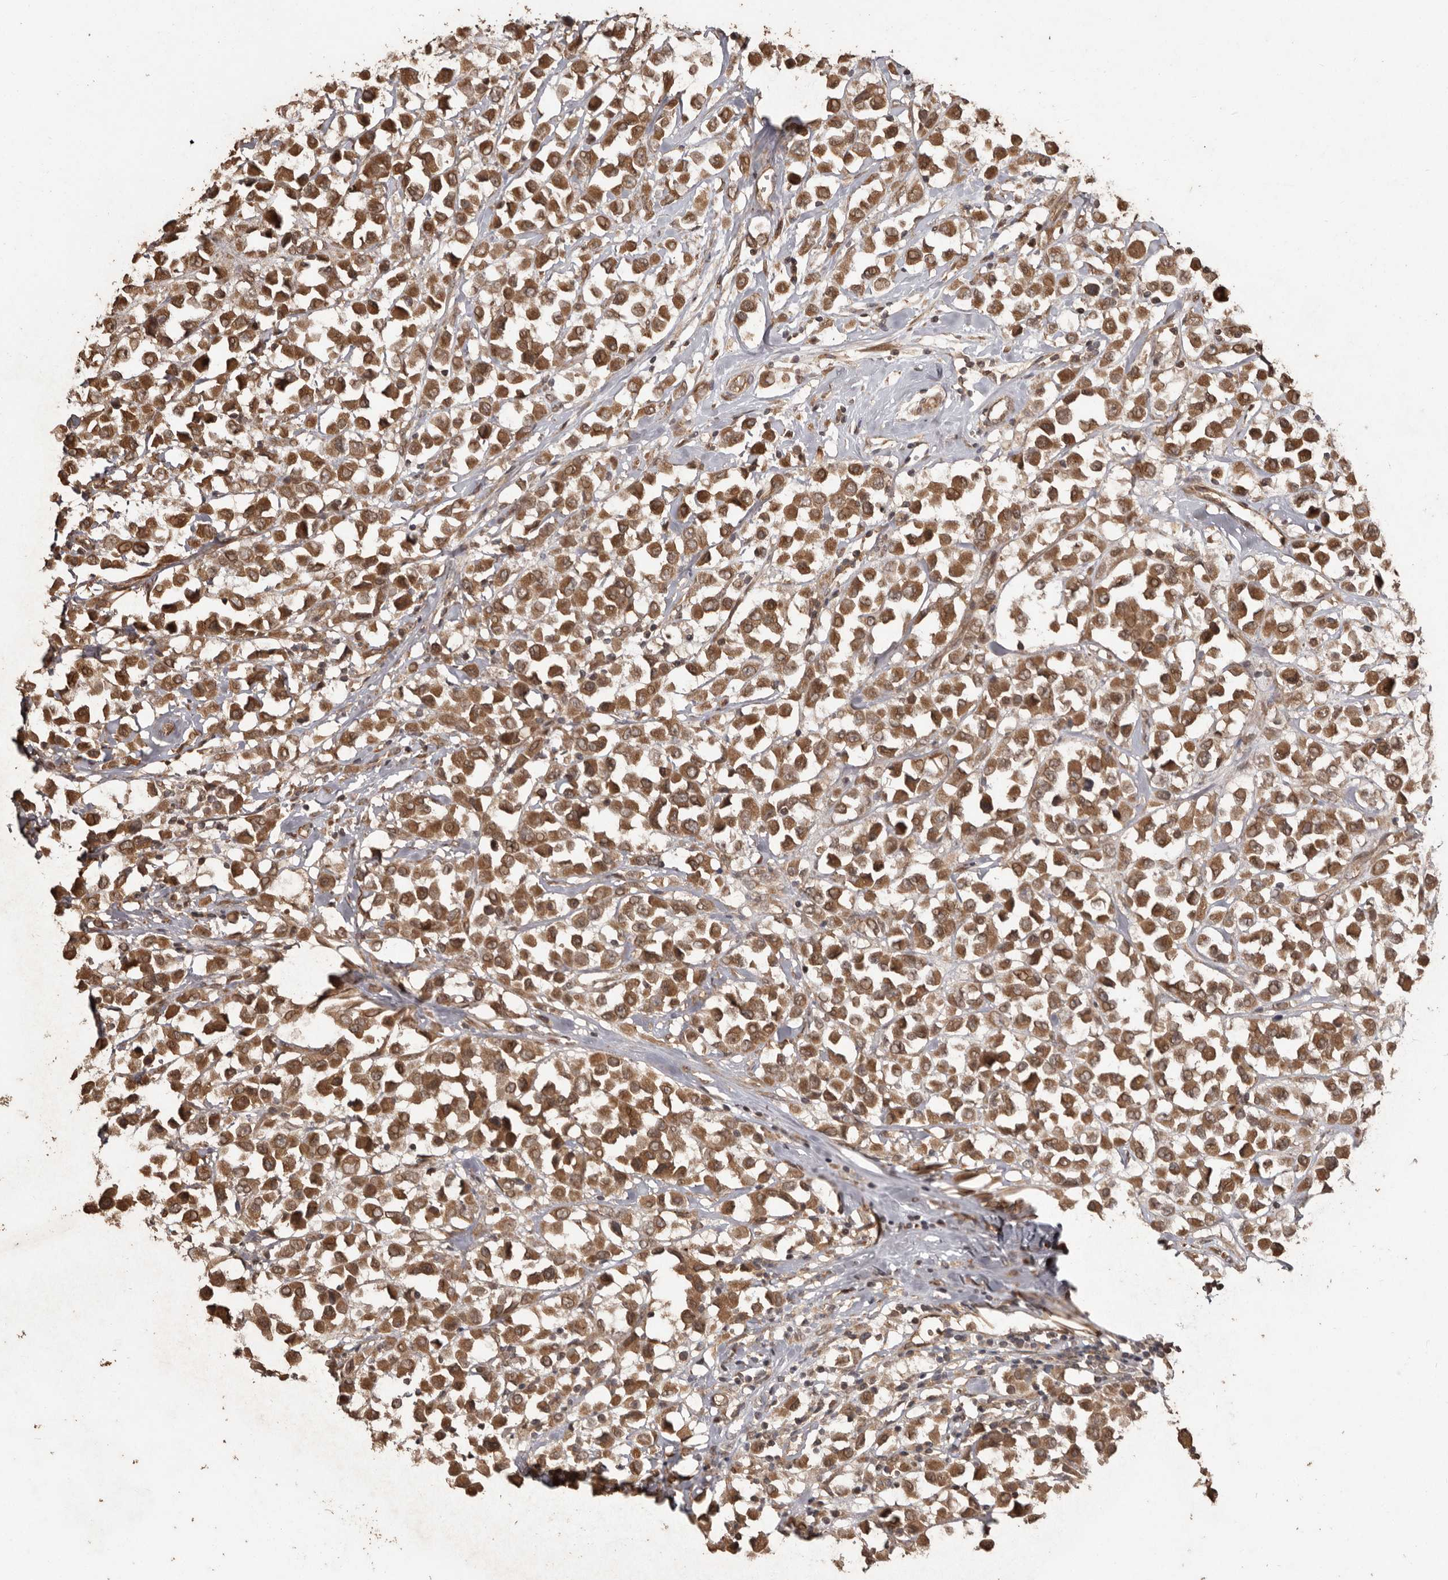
{"staining": {"intensity": "moderate", "quantity": ">75%", "location": "cytoplasmic/membranous,nuclear"}, "tissue": "breast cancer", "cell_type": "Tumor cells", "image_type": "cancer", "snomed": [{"axis": "morphology", "description": "Duct carcinoma"}, {"axis": "topography", "description": "Breast"}], "caption": "Protein positivity by immunohistochemistry exhibits moderate cytoplasmic/membranous and nuclear staining in about >75% of tumor cells in breast invasive ductal carcinoma. (brown staining indicates protein expression, while blue staining denotes nuclei).", "gene": "NUP43", "patient": {"sex": "female", "age": 61}}